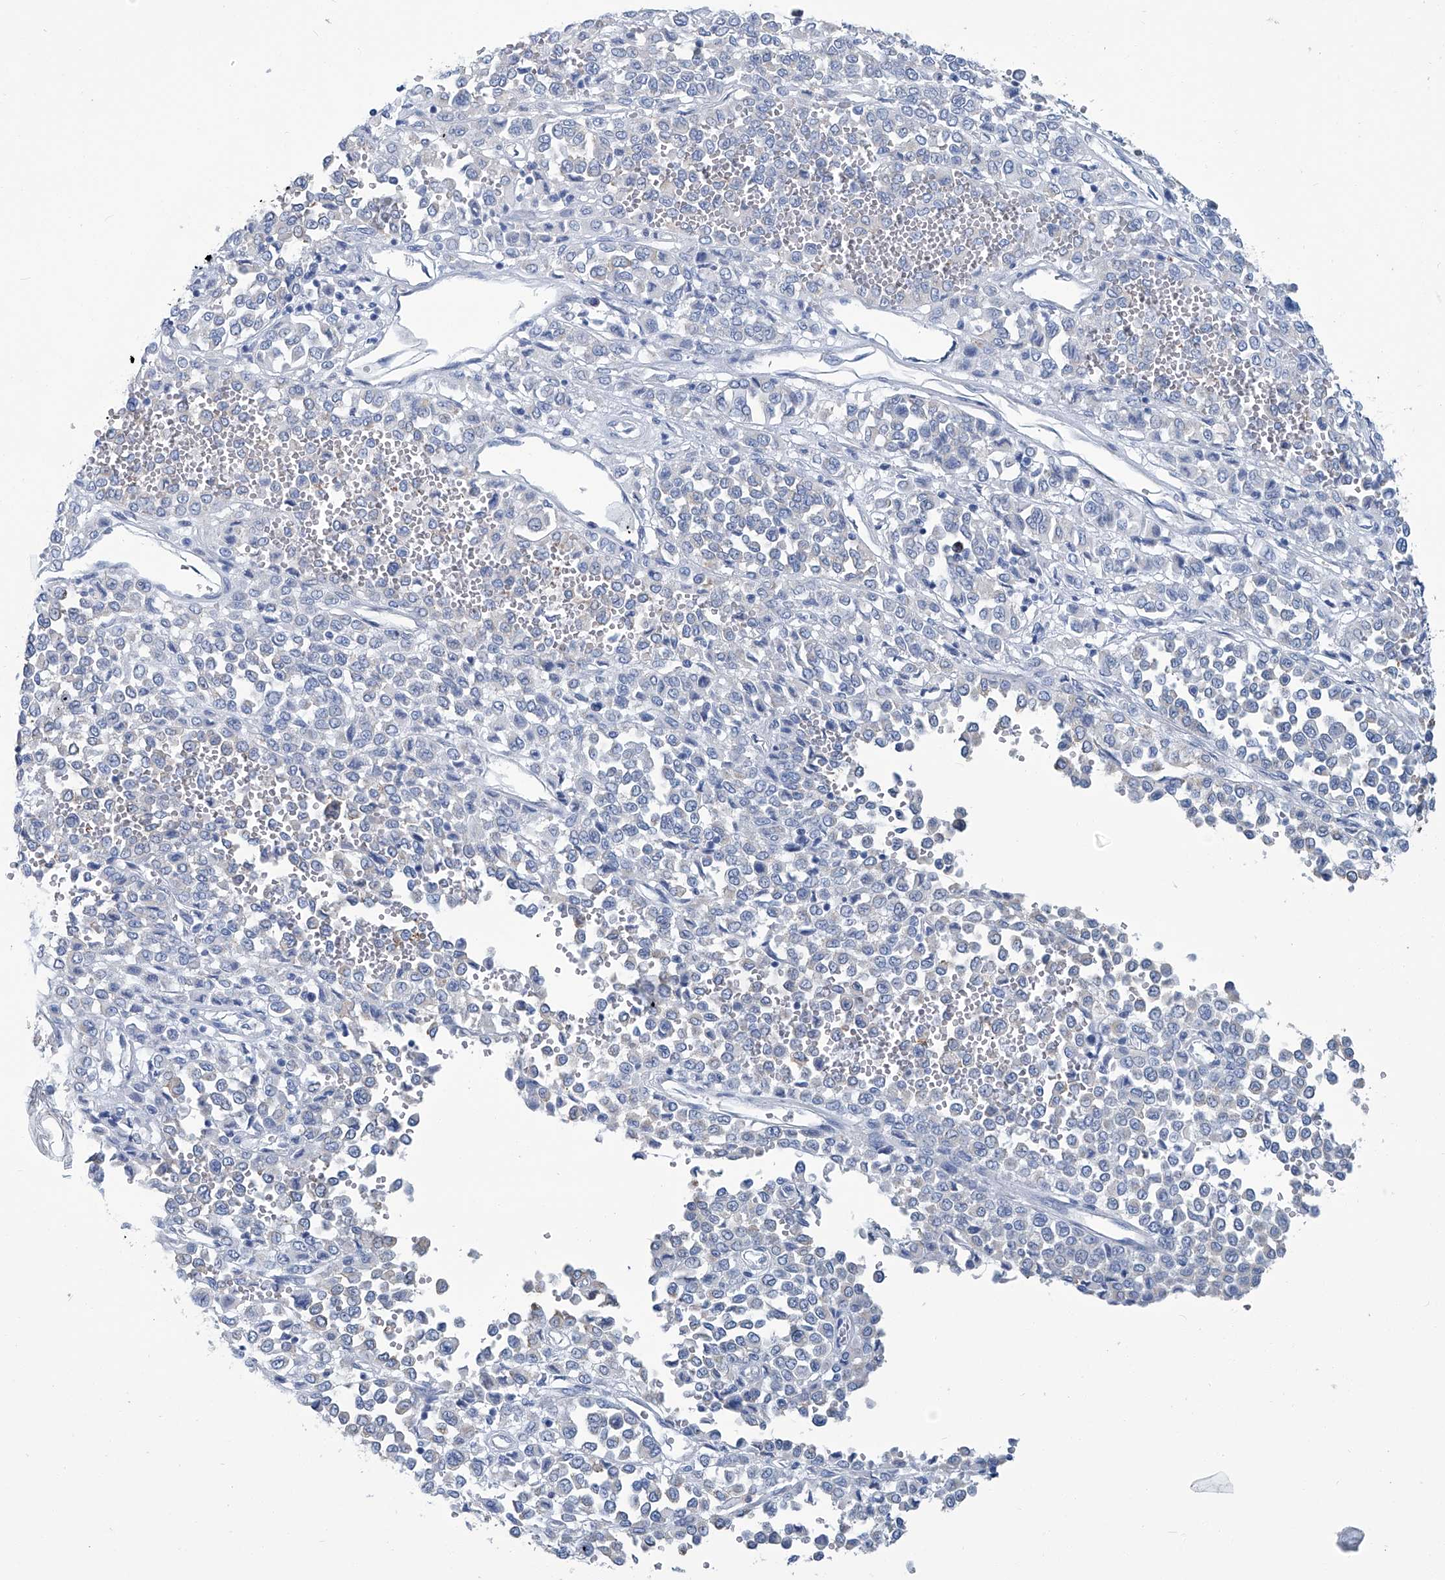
{"staining": {"intensity": "negative", "quantity": "none", "location": "none"}, "tissue": "melanoma", "cell_type": "Tumor cells", "image_type": "cancer", "snomed": [{"axis": "morphology", "description": "Malignant melanoma, Metastatic site"}, {"axis": "topography", "description": "Pancreas"}], "caption": "Protein analysis of melanoma reveals no significant positivity in tumor cells.", "gene": "PFKL", "patient": {"sex": "female", "age": 30}}